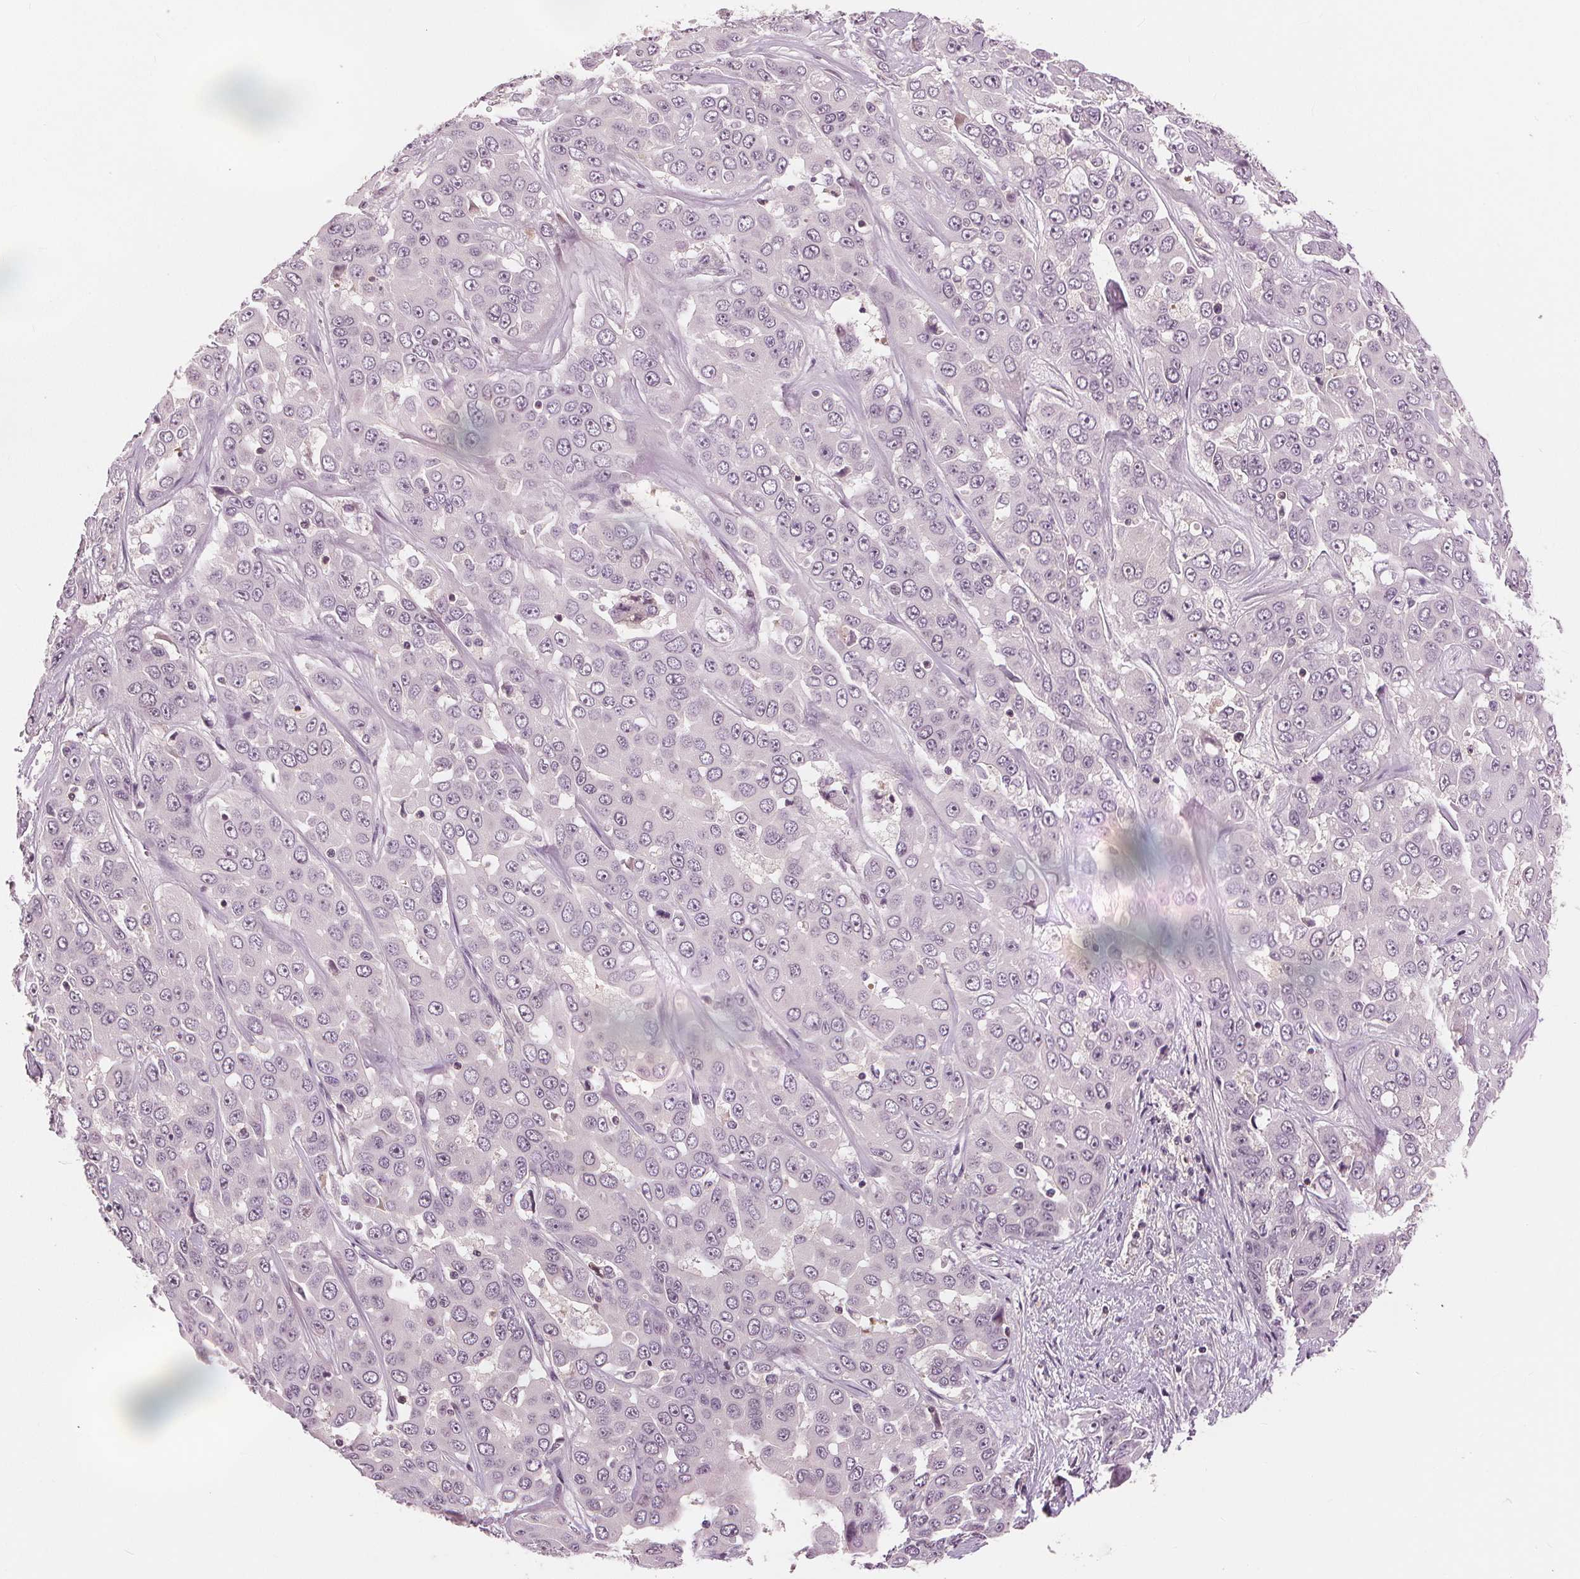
{"staining": {"intensity": "negative", "quantity": "none", "location": "none"}, "tissue": "liver cancer", "cell_type": "Tumor cells", "image_type": "cancer", "snomed": [{"axis": "morphology", "description": "Cholangiocarcinoma"}, {"axis": "topography", "description": "Liver"}], "caption": "This is an immunohistochemistry (IHC) histopathology image of liver cancer. There is no expression in tumor cells.", "gene": "SLC34A1", "patient": {"sex": "female", "age": 52}}